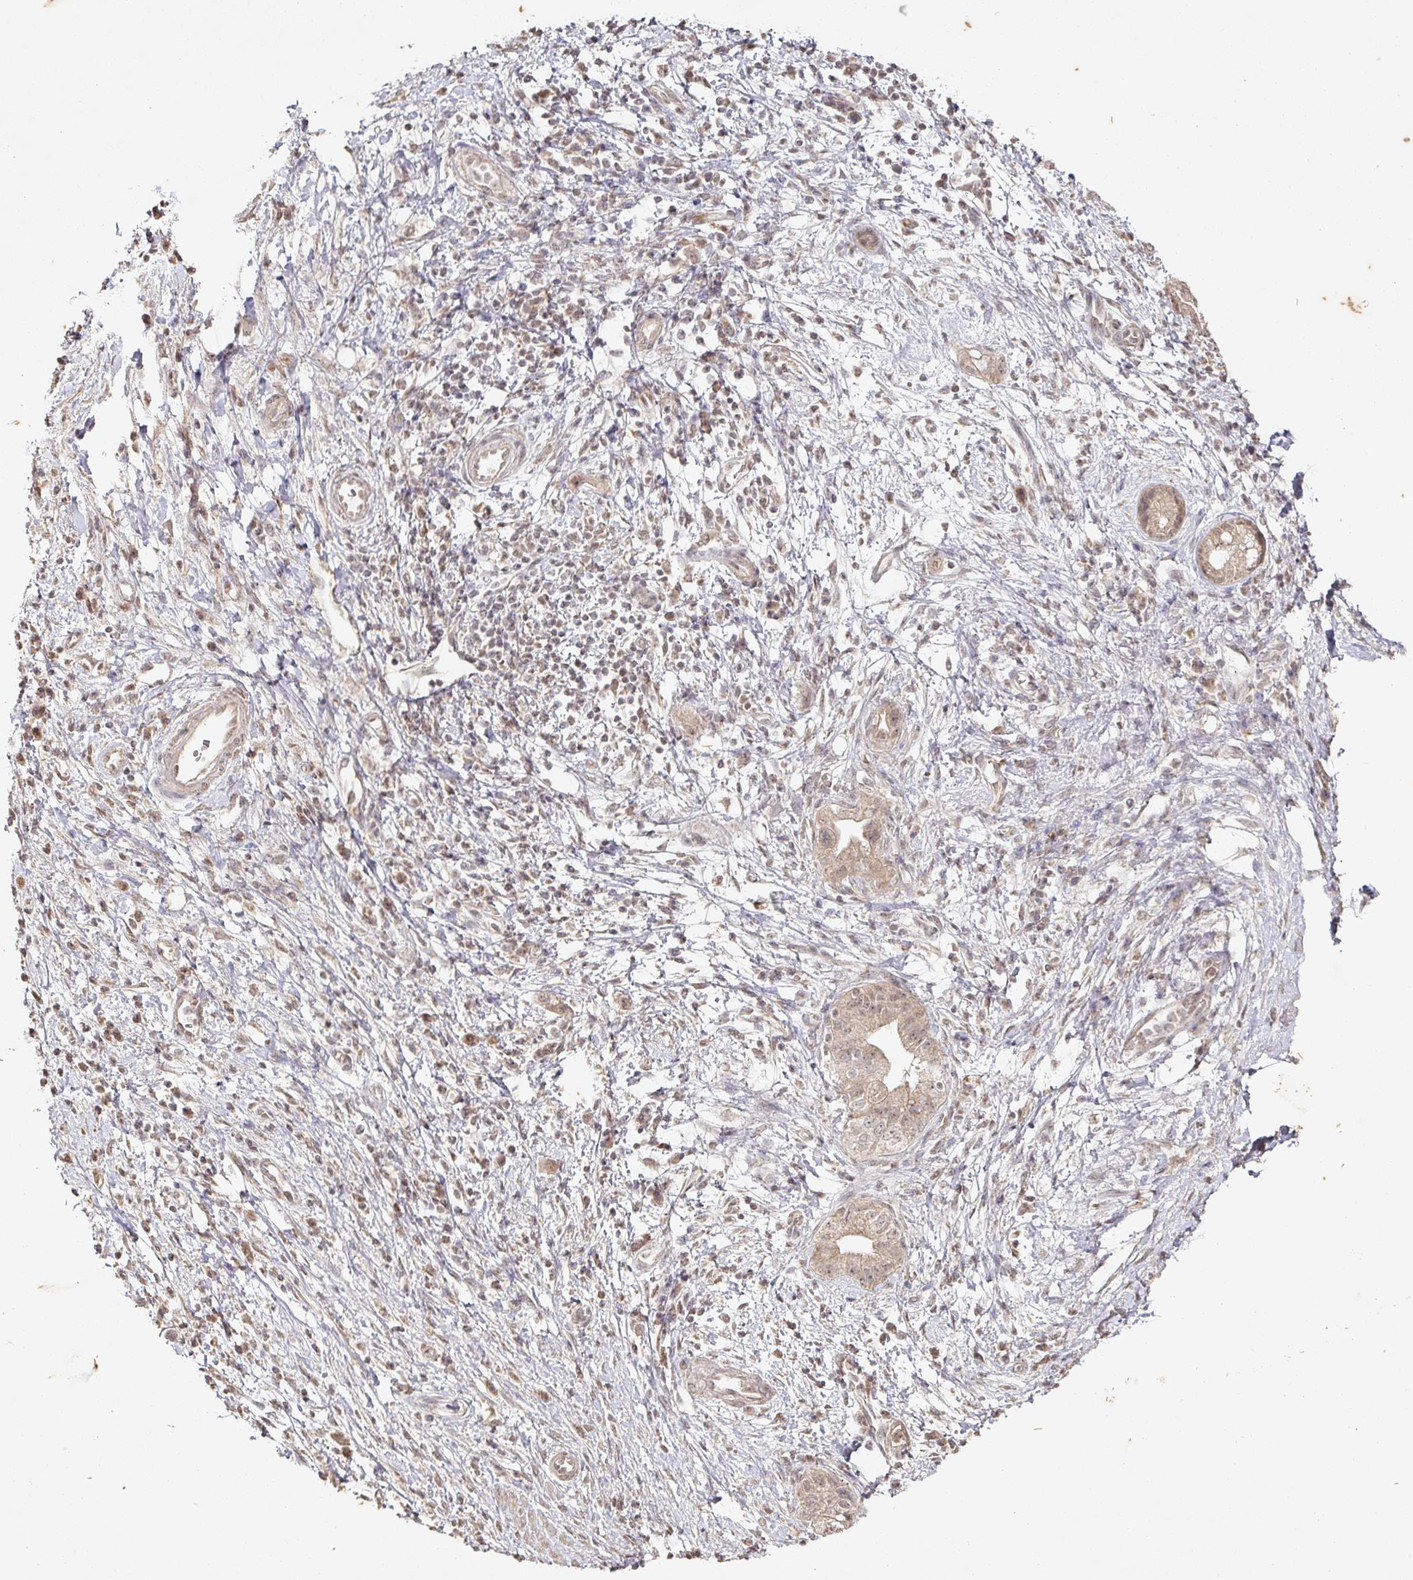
{"staining": {"intensity": "weak", "quantity": ">75%", "location": "cytoplasmic/membranous"}, "tissue": "pancreatic cancer", "cell_type": "Tumor cells", "image_type": "cancer", "snomed": [{"axis": "morphology", "description": "Adenocarcinoma, NOS"}, {"axis": "topography", "description": "Pancreas"}], "caption": "IHC of pancreatic adenocarcinoma displays low levels of weak cytoplasmic/membranous positivity in about >75% of tumor cells.", "gene": "CAPN5", "patient": {"sex": "female", "age": 73}}